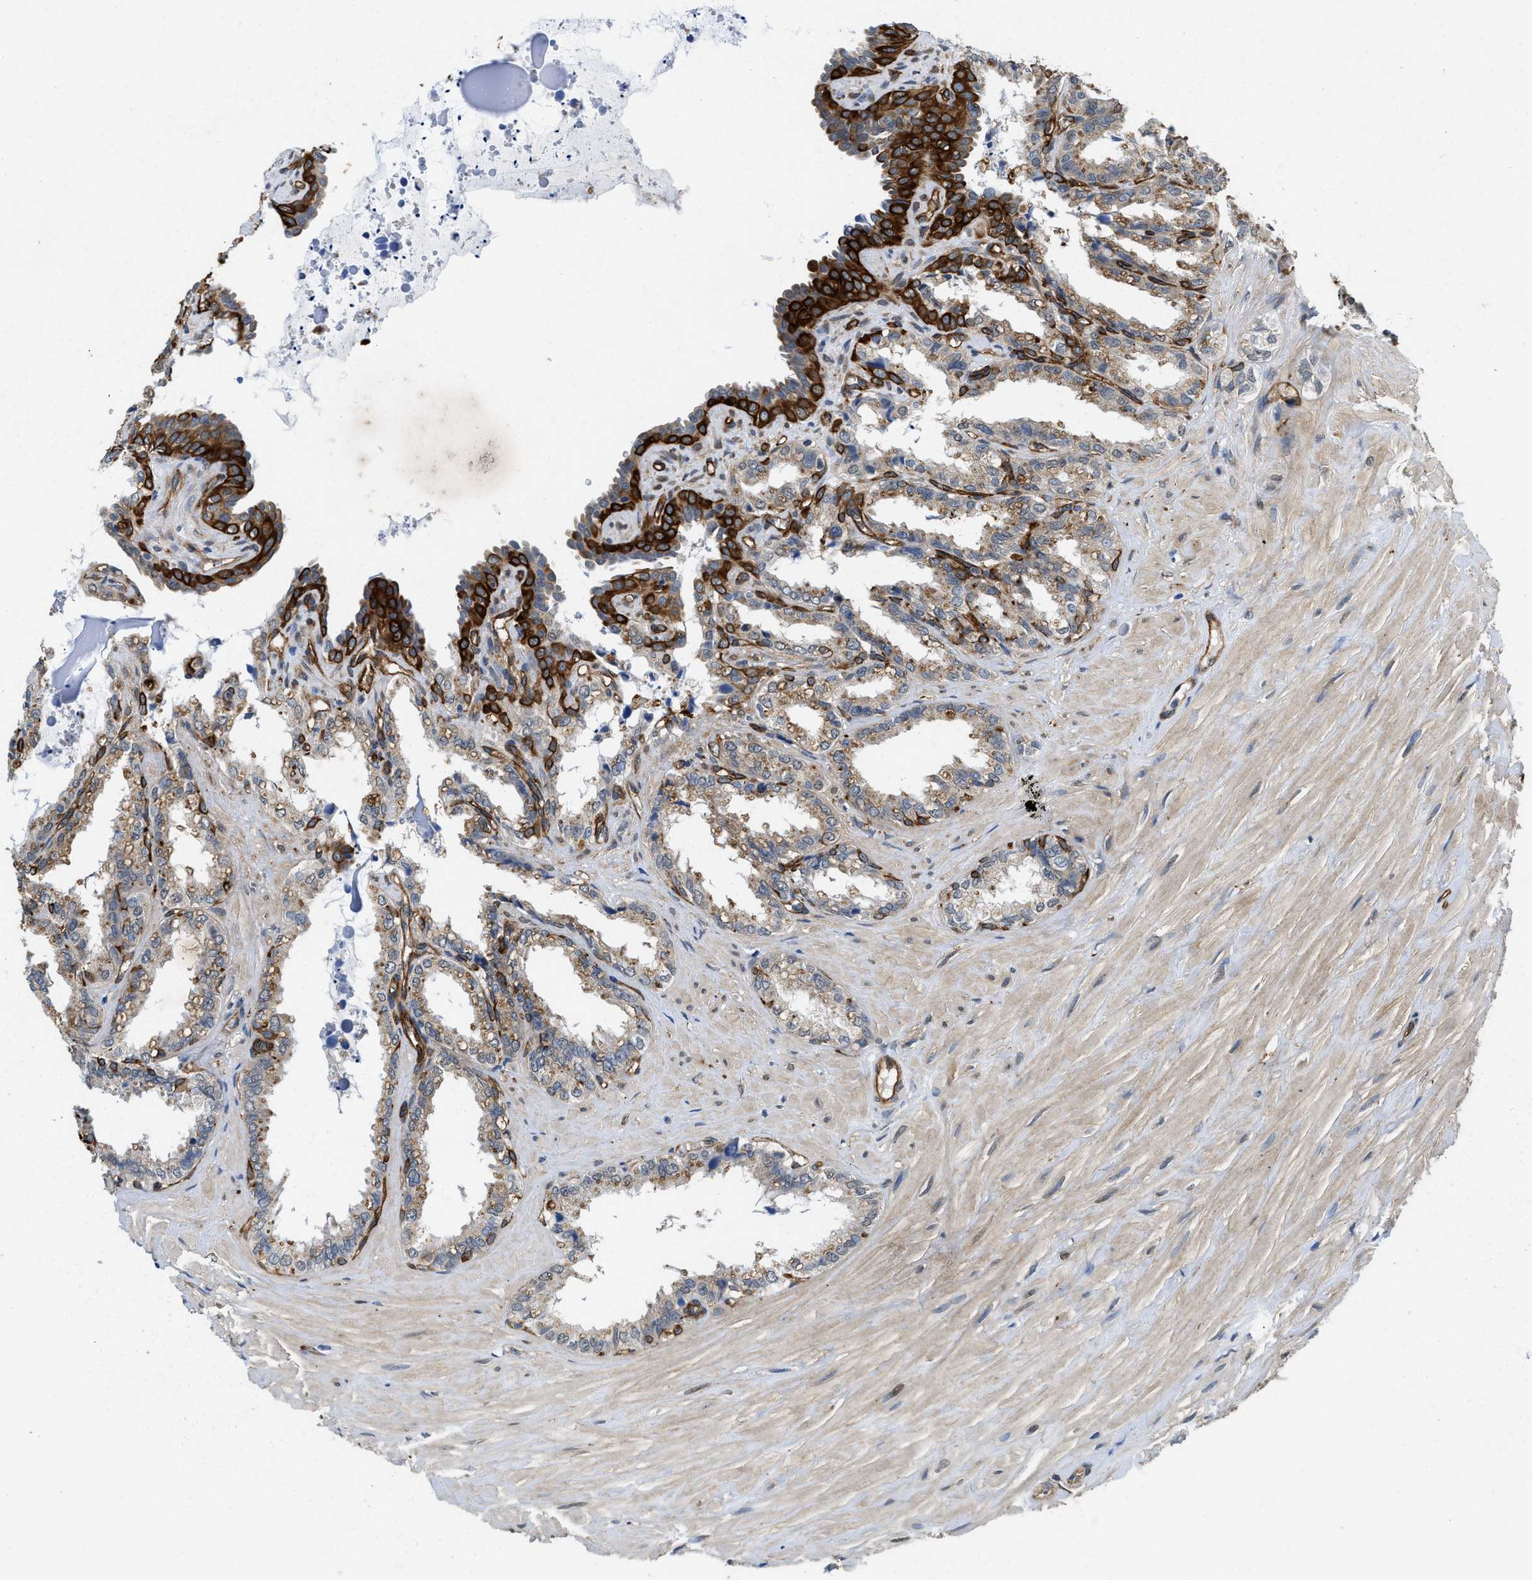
{"staining": {"intensity": "strong", "quantity": "<25%", "location": "cytoplasmic/membranous"}, "tissue": "seminal vesicle", "cell_type": "Glandular cells", "image_type": "normal", "snomed": [{"axis": "morphology", "description": "Normal tissue, NOS"}, {"axis": "topography", "description": "Seminal veicle"}], "caption": "Seminal vesicle stained for a protein (brown) shows strong cytoplasmic/membranous positive positivity in about <25% of glandular cells.", "gene": "RAPH1", "patient": {"sex": "male", "age": 64}}